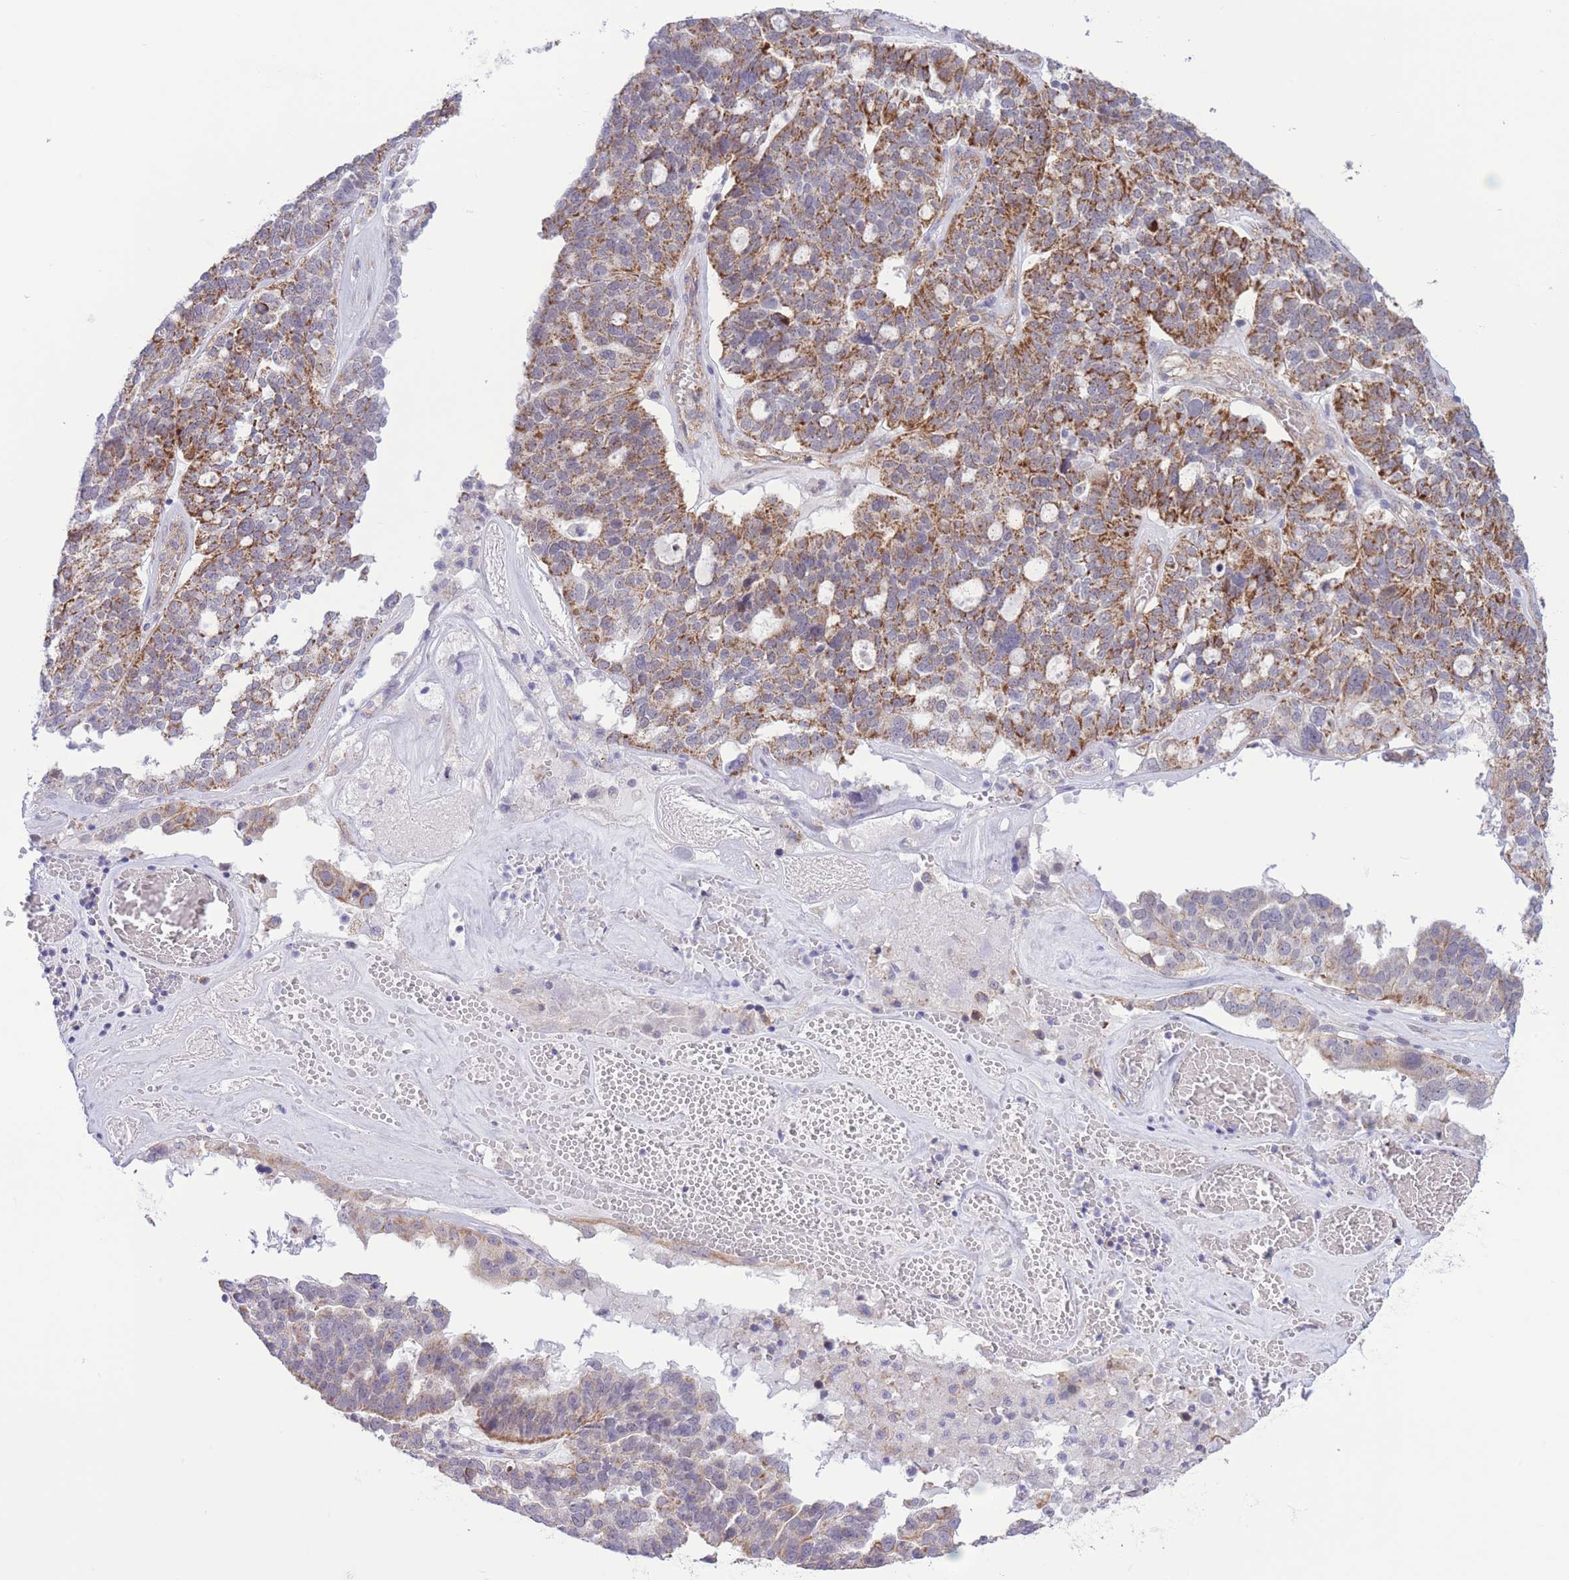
{"staining": {"intensity": "moderate", "quantity": "25%-75%", "location": "cytoplasmic/membranous"}, "tissue": "ovarian cancer", "cell_type": "Tumor cells", "image_type": "cancer", "snomed": [{"axis": "morphology", "description": "Cystadenocarcinoma, serous, NOS"}, {"axis": "topography", "description": "Ovary"}], "caption": "This micrograph demonstrates ovarian cancer stained with IHC to label a protein in brown. The cytoplasmic/membranous of tumor cells show moderate positivity for the protein. Nuclei are counter-stained blue.", "gene": "MRPS31", "patient": {"sex": "female", "age": 59}}